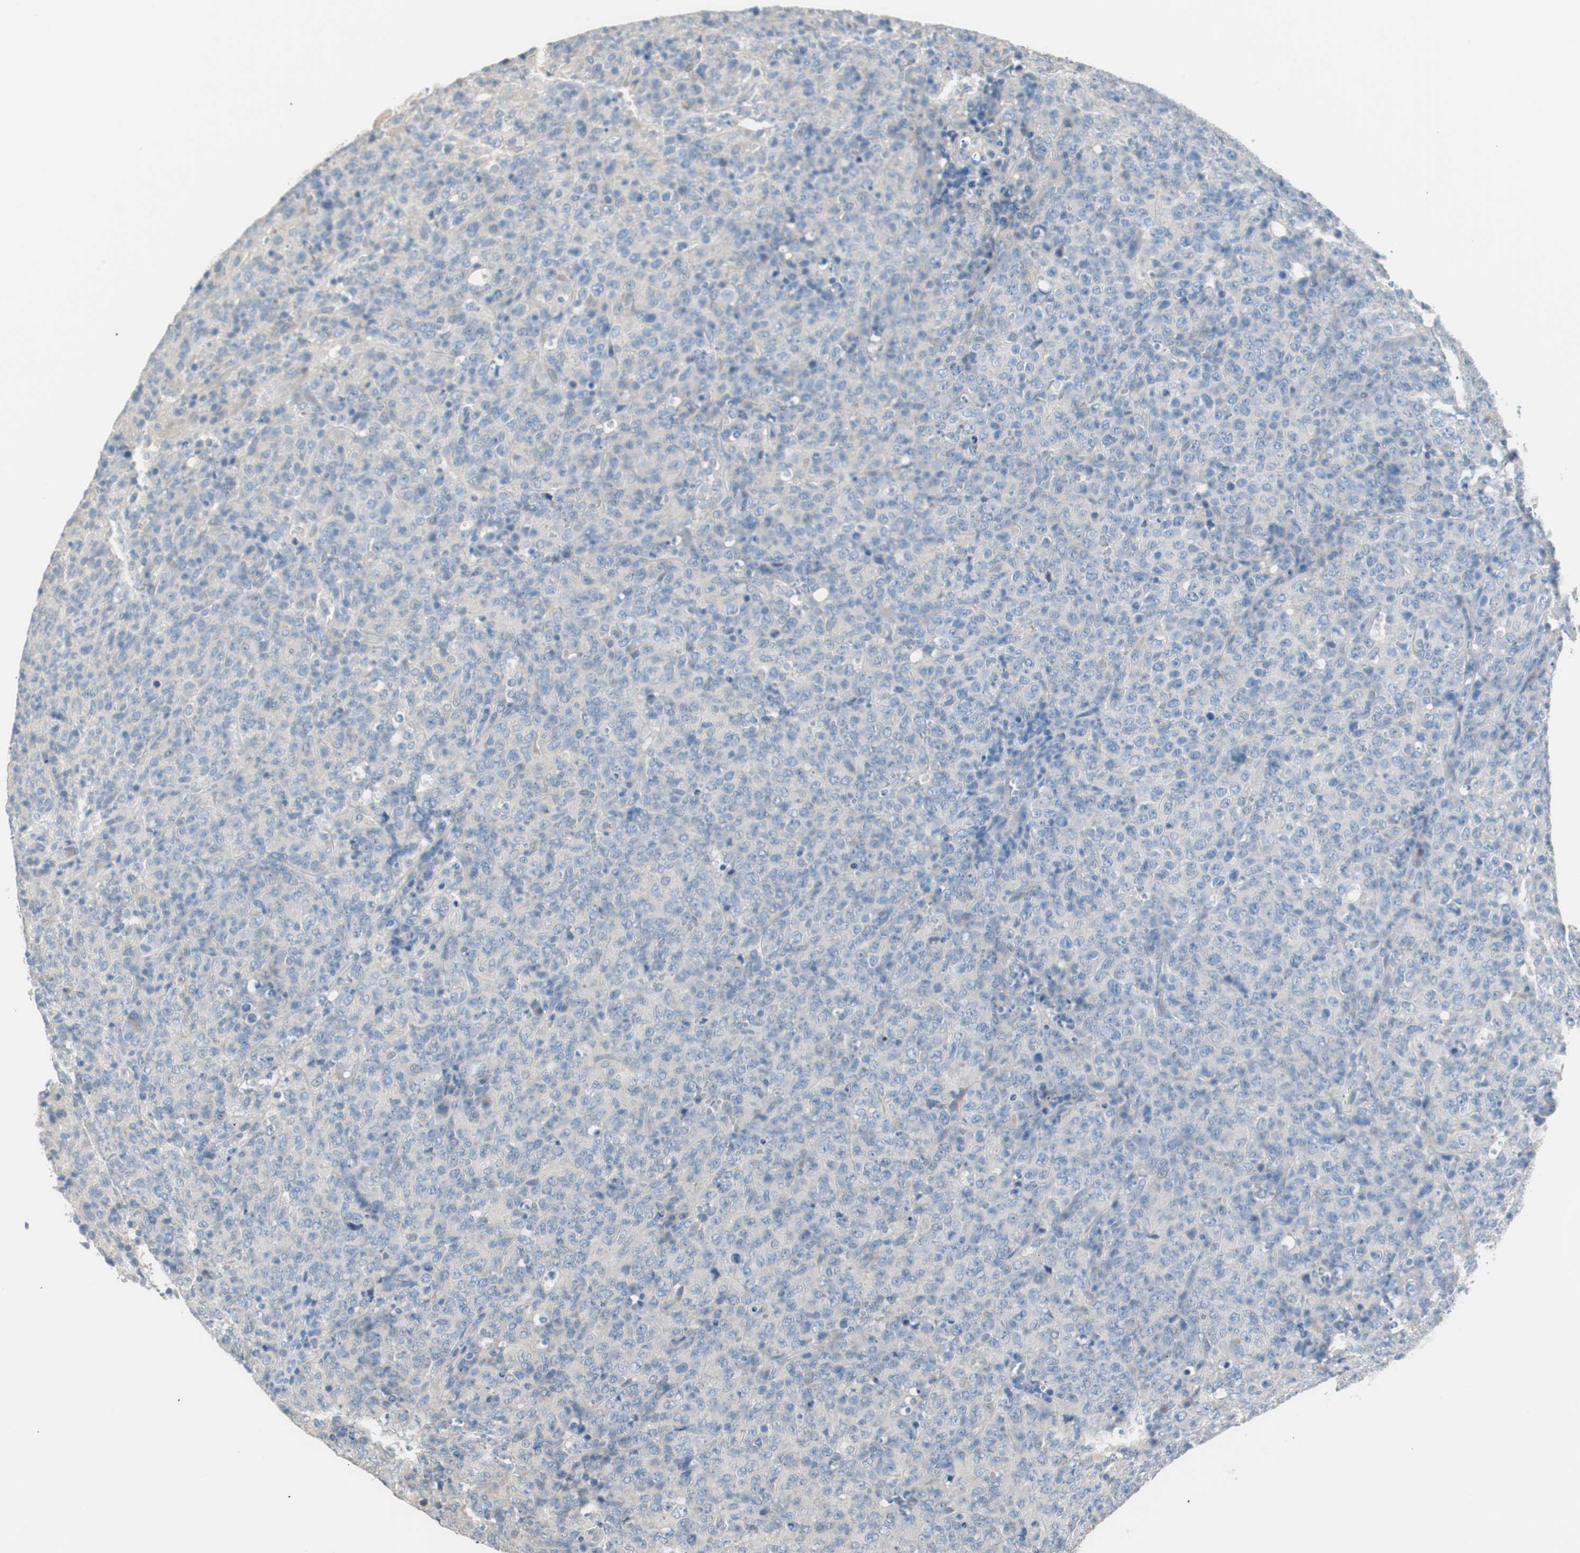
{"staining": {"intensity": "negative", "quantity": "none", "location": "none"}, "tissue": "lymphoma", "cell_type": "Tumor cells", "image_type": "cancer", "snomed": [{"axis": "morphology", "description": "Malignant lymphoma, non-Hodgkin's type, High grade"}, {"axis": "topography", "description": "Tonsil"}], "caption": "Immunohistochemistry of human lymphoma shows no expression in tumor cells.", "gene": "VIL1", "patient": {"sex": "female", "age": 36}}